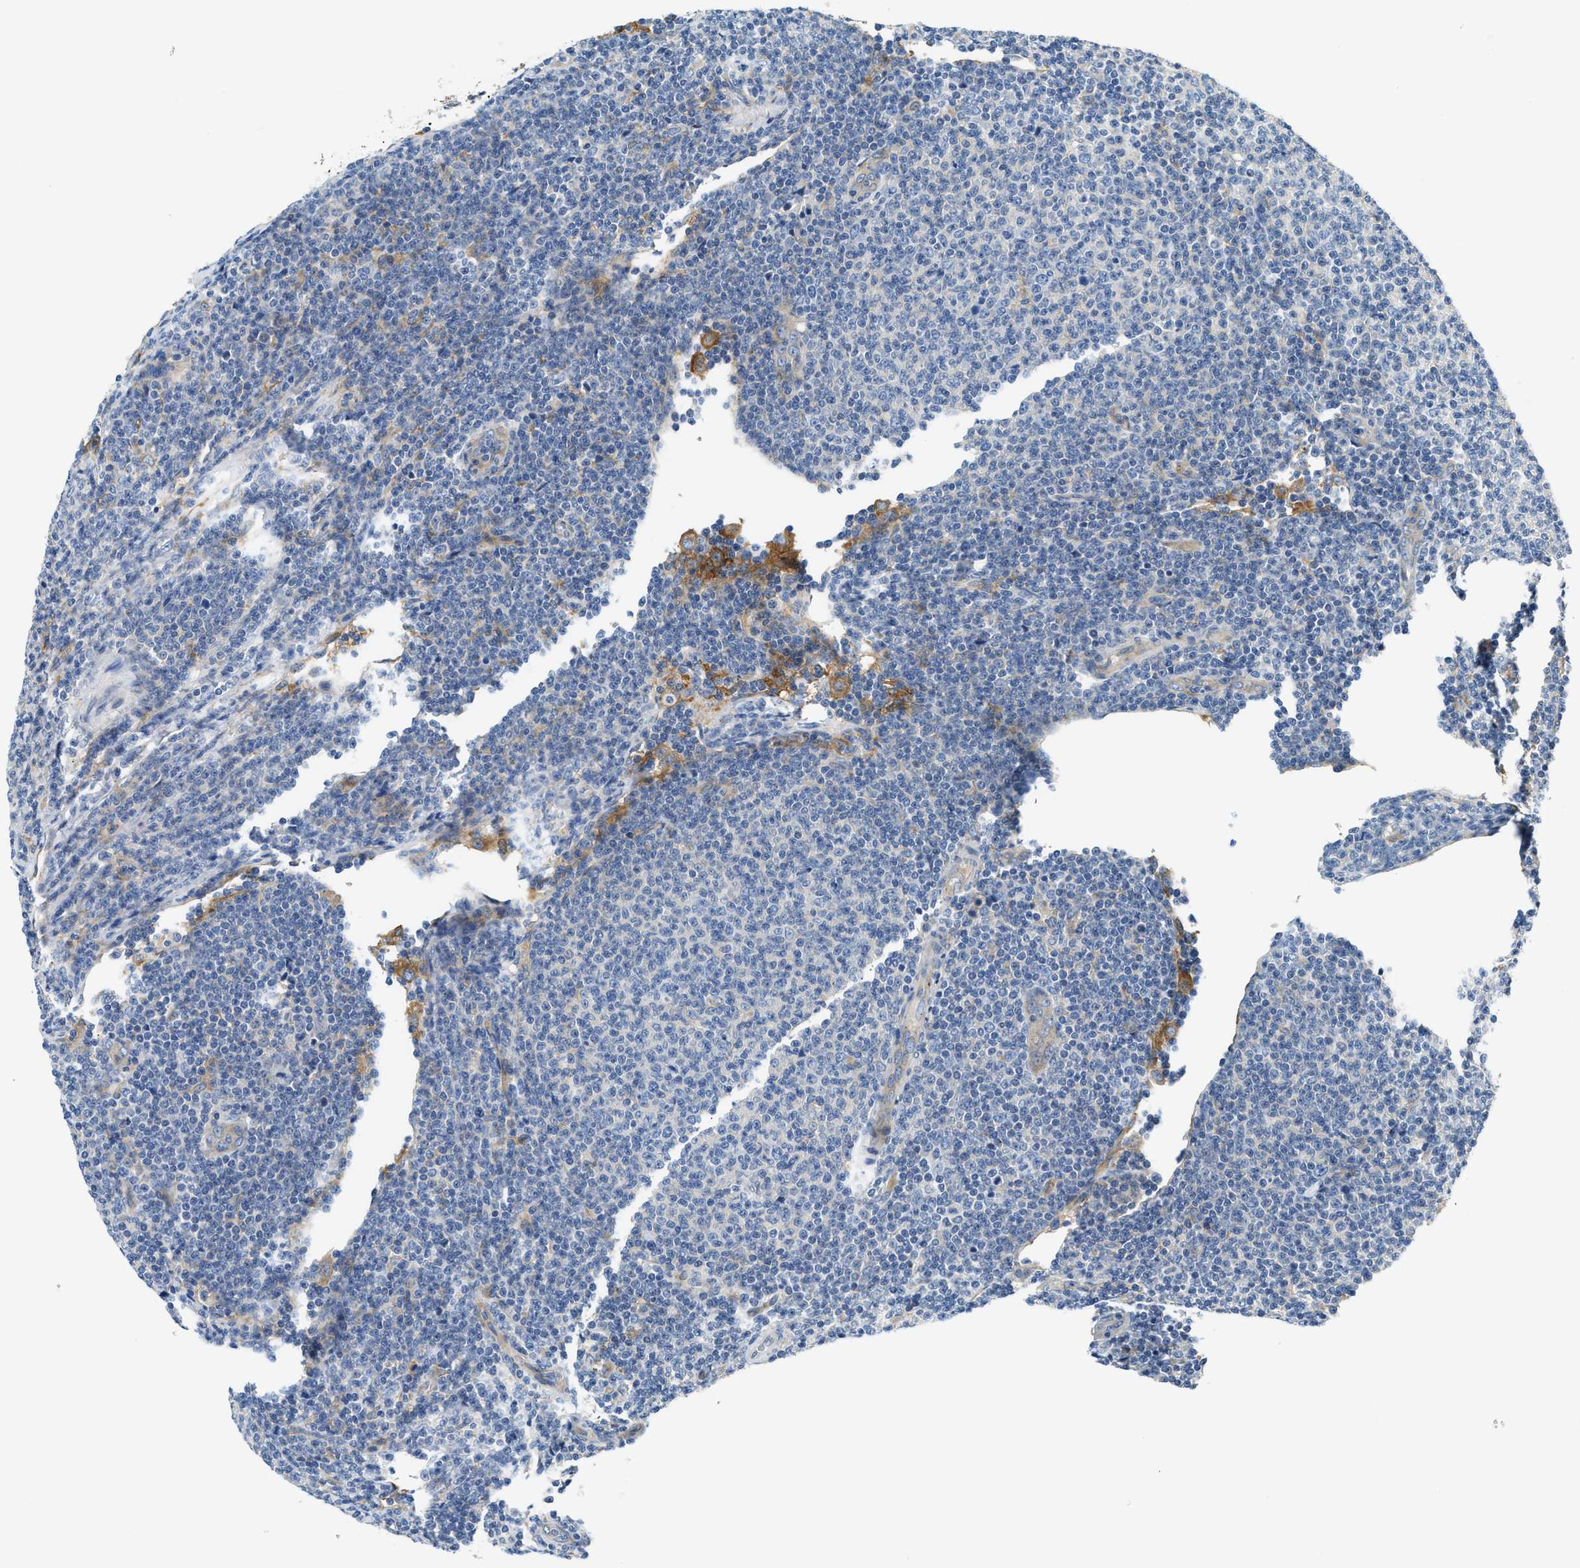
{"staining": {"intensity": "negative", "quantity": "none", "location": "none"}, "tissue": "lymphoma", "cell_type": "Tumor cells", "image_type": "cancer", "snomed": [{"axis": "morphology", "description": "Malignant lymphoma, non-Hodgkin's type, Low grade"}, {"axis": "topography", "description": "Lymph node"}], "caption": "Immunohistochemistry (IHC) histopathology image of neoplastic tissue: human malignant lymphoma, non-Hodgkin's type (low-grade) stained with DAB (3,3'-diaminobenzidine) reveals no significant protein staining in tumor cells. (Brightfield microscopy of DAB (3,3'-diaminobenzidine) immunohistochemistry at high magnification).", "gene": "NSUN7", "patient": {"sex": "male", "age": 66}}